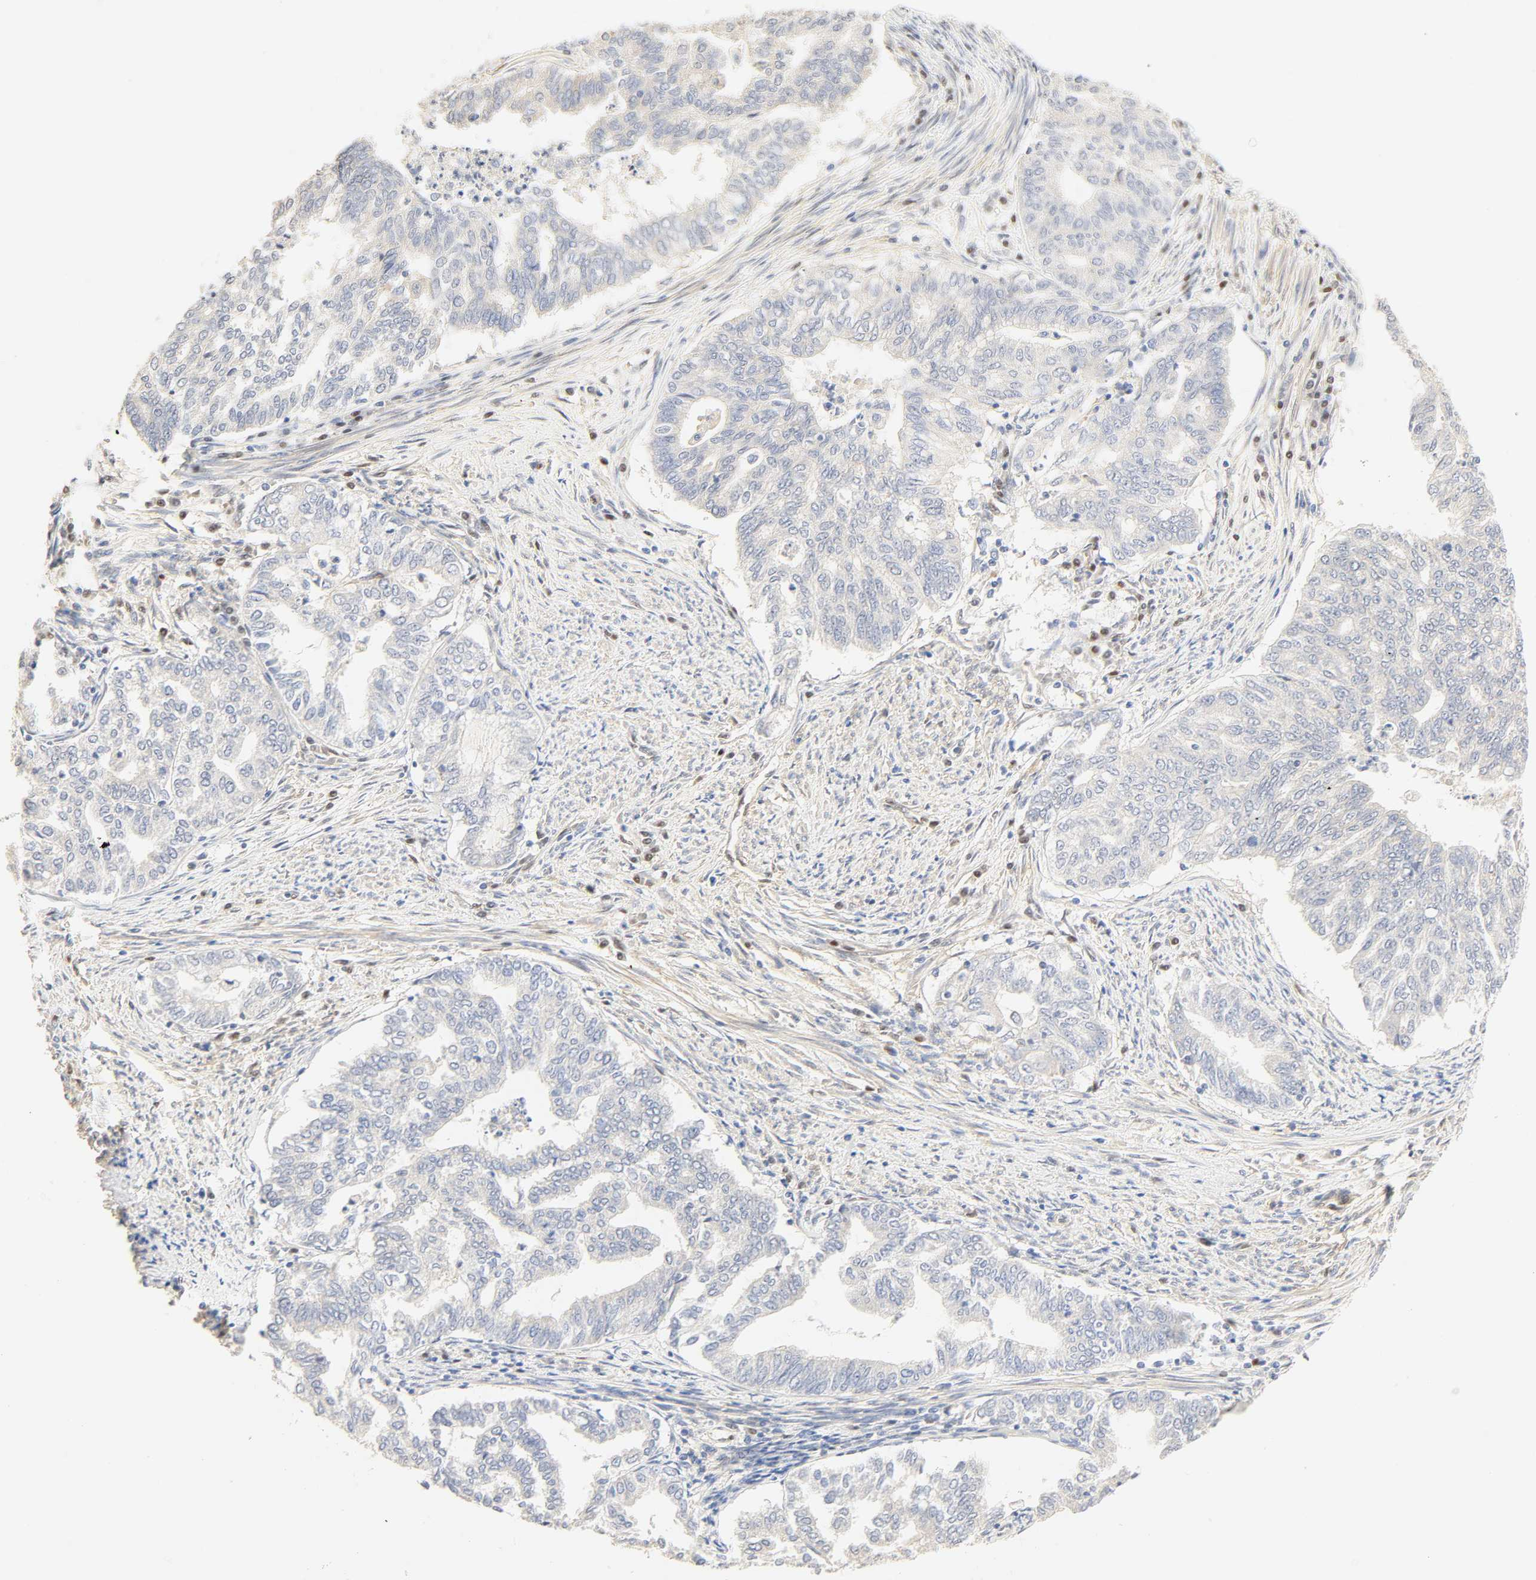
{"staining": {"intensity": "negative", "quantity": "none", "location": "none"}, "tissue": "endometrial cancer", "cell_type": "Tumor cells", "image_type": "cancer", "snomed": [{"axis": "morphology", "description": "Adenocarcinoma, NOS"}, {"axis": "topography", "description": "Endometrium"}], "caption": "Human endometrial cancer stained for a protein using immunohistochemistry demonstrates no positivity in tumor cells.", "gene": "BORCS8-MEF2B", "patient": {"sex": "female", "age": 79}}